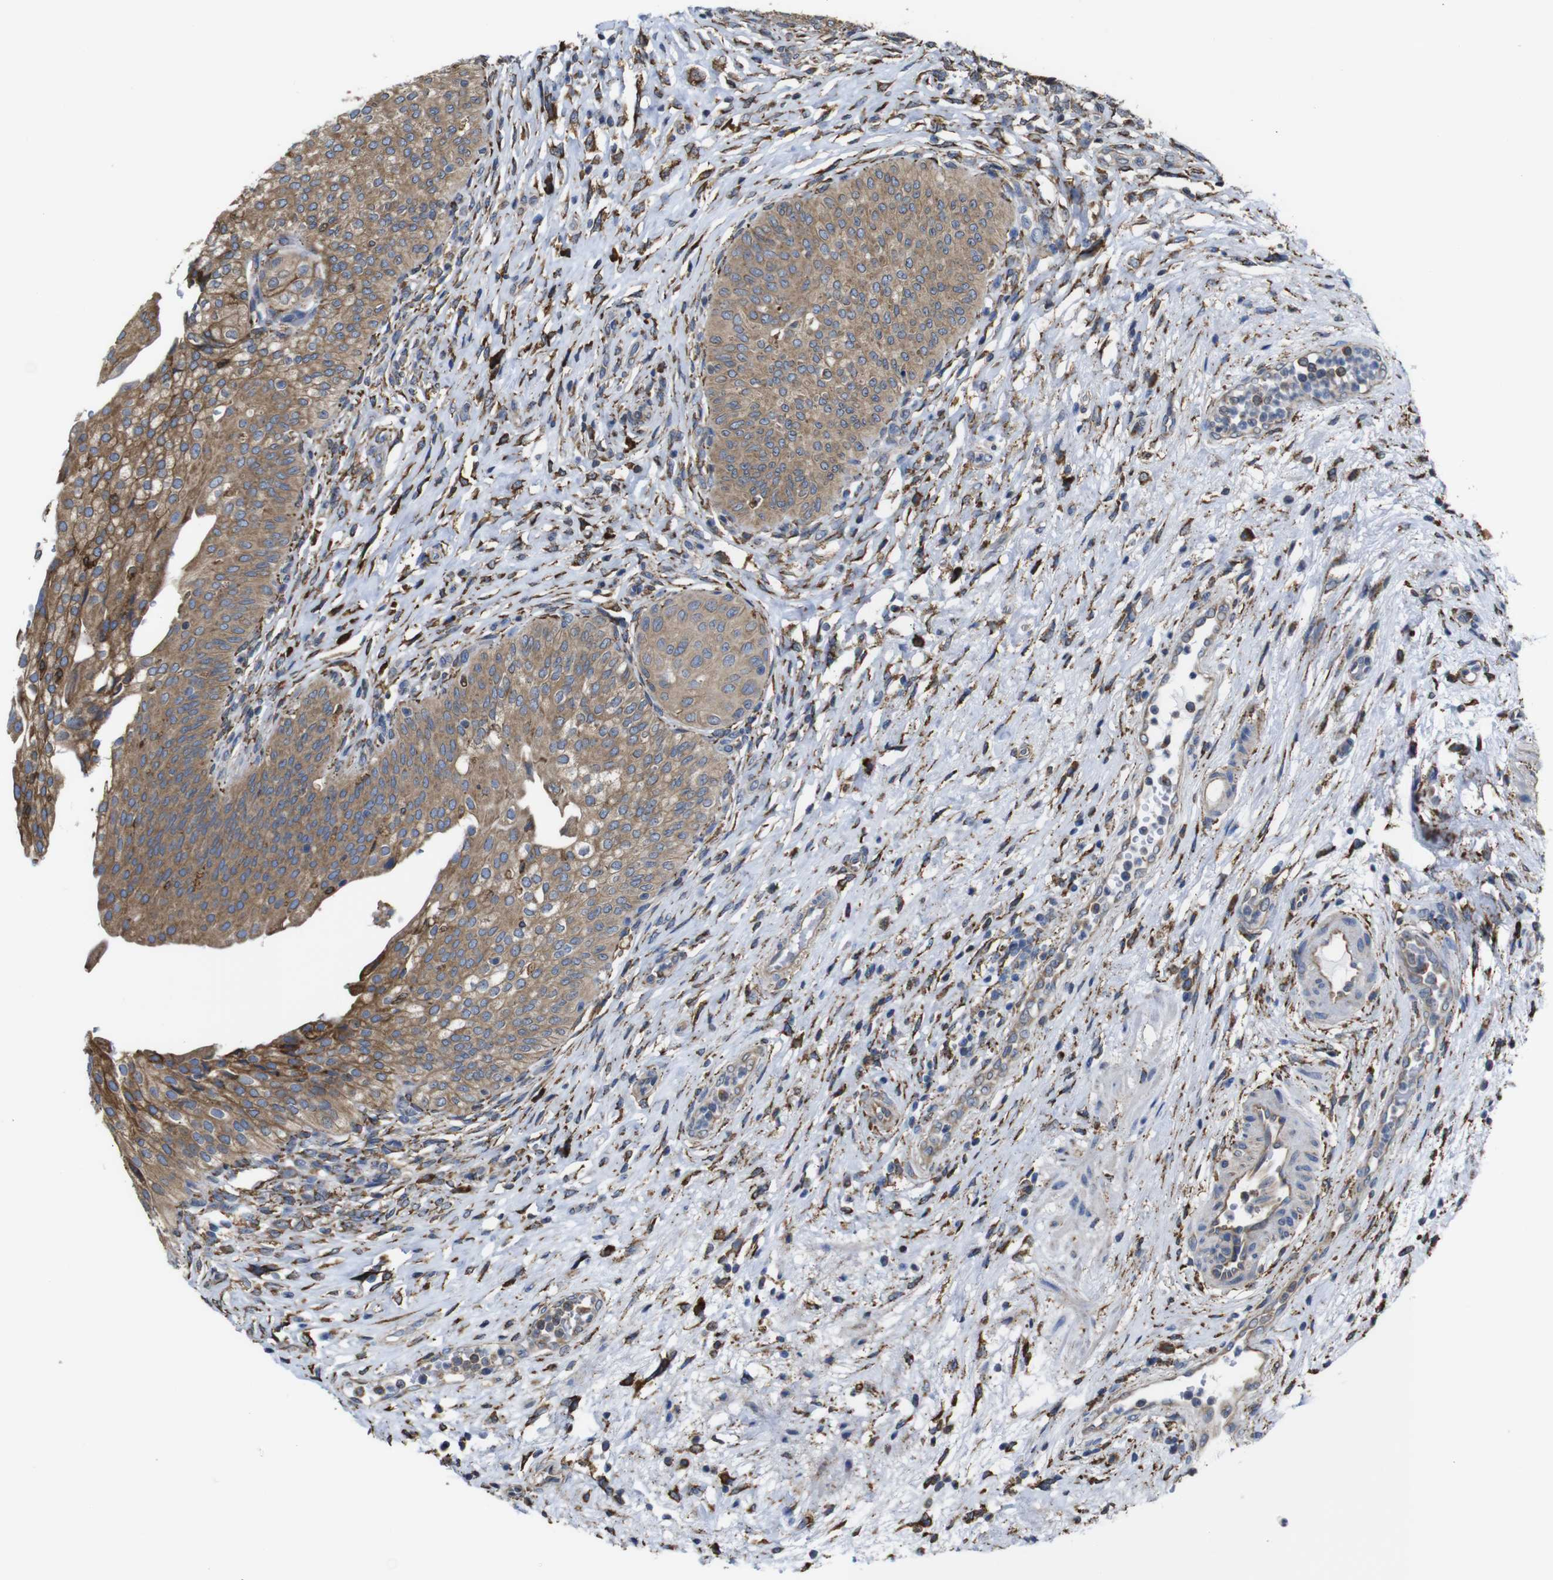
{"staining": {"intensity": "moderate", "quantity": ">75%", "location": "cytoplasmic/membranous"}, "tissue": "urinary bladder", "cell_type": "Urothelial cells", "image_type": "normal", "snomed": [{"axis": "morphology", "description": "Normal tissue, NOS"}, {"axis": "topography", "description": "Urinary bladder"}], "caption": "Immunohistochemical staining of normal urinary bladder demonstrates moderate cytoplasmic/membranous protein positivity in about >75% of urothelial cells.", "gene": "PPIB", "patient": {"sex": "male", "age": 46}}